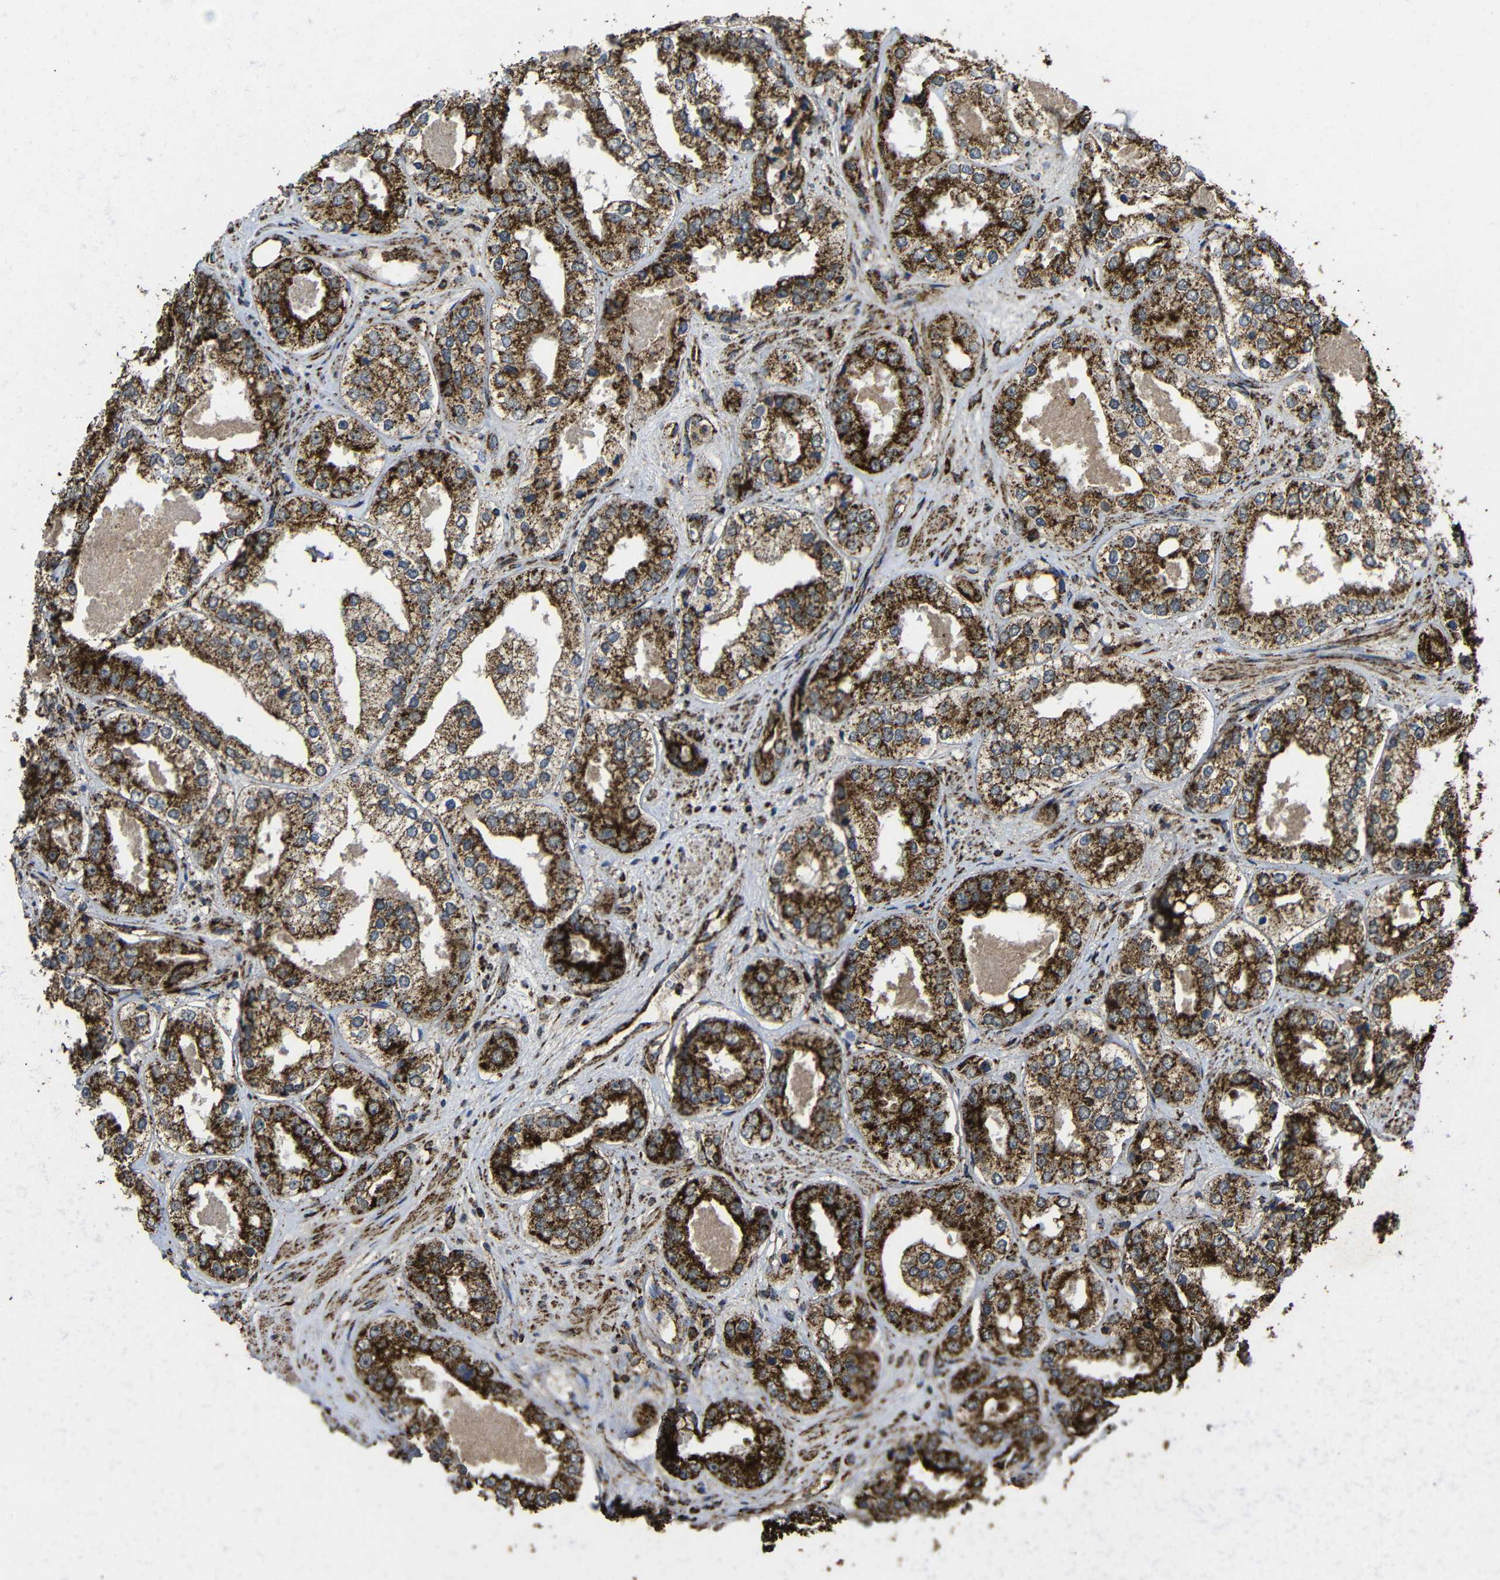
{"staining": {"intensity": "strong", "quantity": ">75%", "location": "cytoplasmic/membranous"}, "tissue": "prostate cancer", "cell_type": "Tumor cells", "image_type": "cancer", "snomed": [{"axis": "morphology", "description": "Adenocarcinoma, High grade"}, {"axis": "topography", "description": "Prostate"}], "caption": "Immunohistochemical staining of human prostate high-grade adenocarcinoma shows high levels of strong cytoplasmic/membranous protein staining in approximately >75% of tumor cells. Using DAB (3,3'-diaminobenzidine) (brown) and hematoxylin (blue) stains, captured at high magnification using brightfield microscopy.", "gene": "ATP5F1A", "patient": {"sex": "male", "age": 61}}